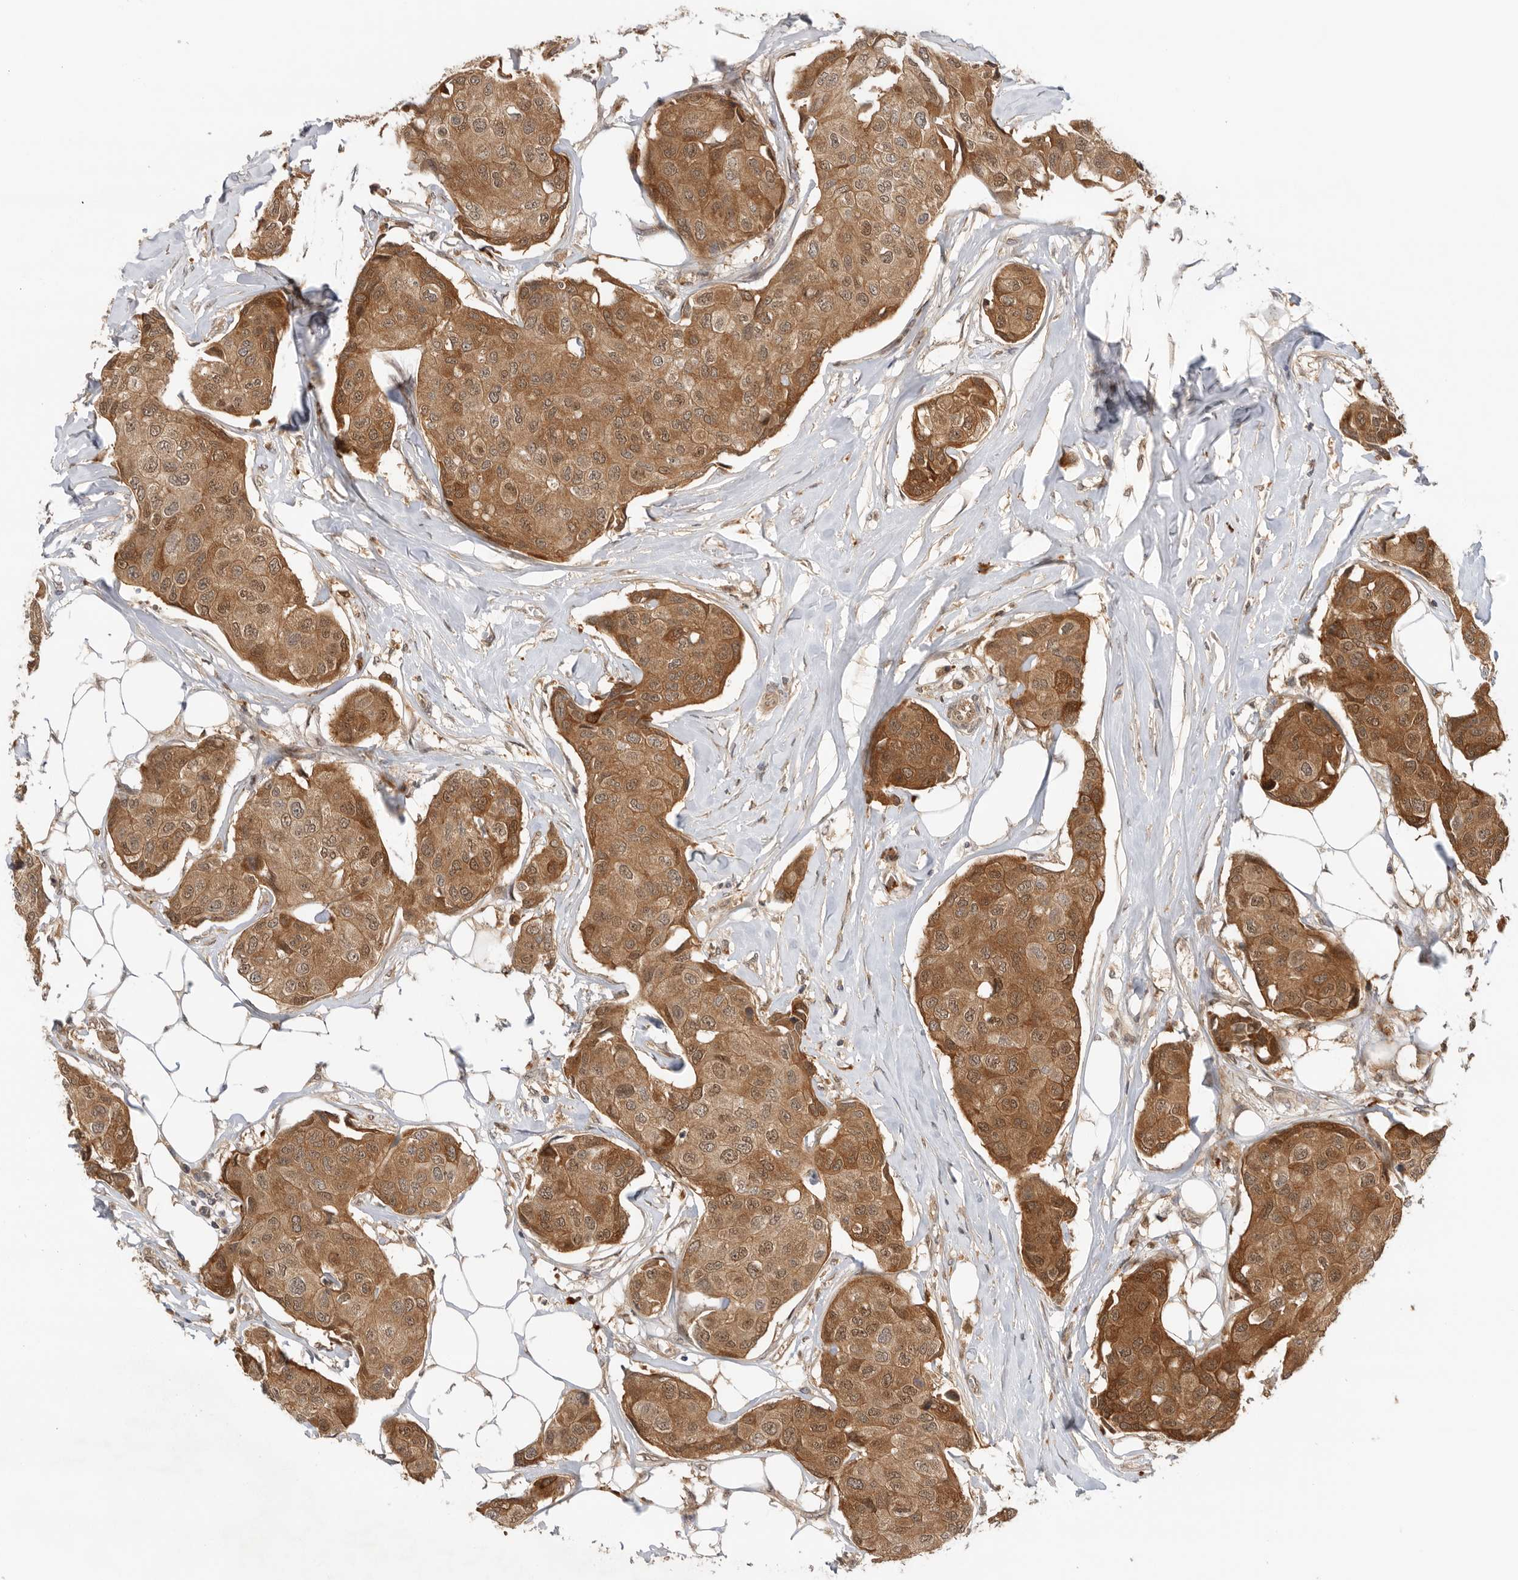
{"staining": {"intensity": "moderate", "quantity": ">75%", "location": "cytoplasmic/membranous,nuclear"}, "tissue": "breast cancer", "cell_type": "Tumor cells", "image_type": "cancer", "snomed": [{"axis": "morphology", "description": "Duct carcinoma"}, {"axis": "topography", "description": "Breast"}], "caption": "A high-resolution image shows immunohistochemistry (IHC) staining of breast cancer (intraductal carcinoma), which displays moderate cytoplasmic/membranous and nuclear positivity in about >75% of tumor cells.", "gene": "DCAF8", "patient": {"sex": "female", "age": 80}}